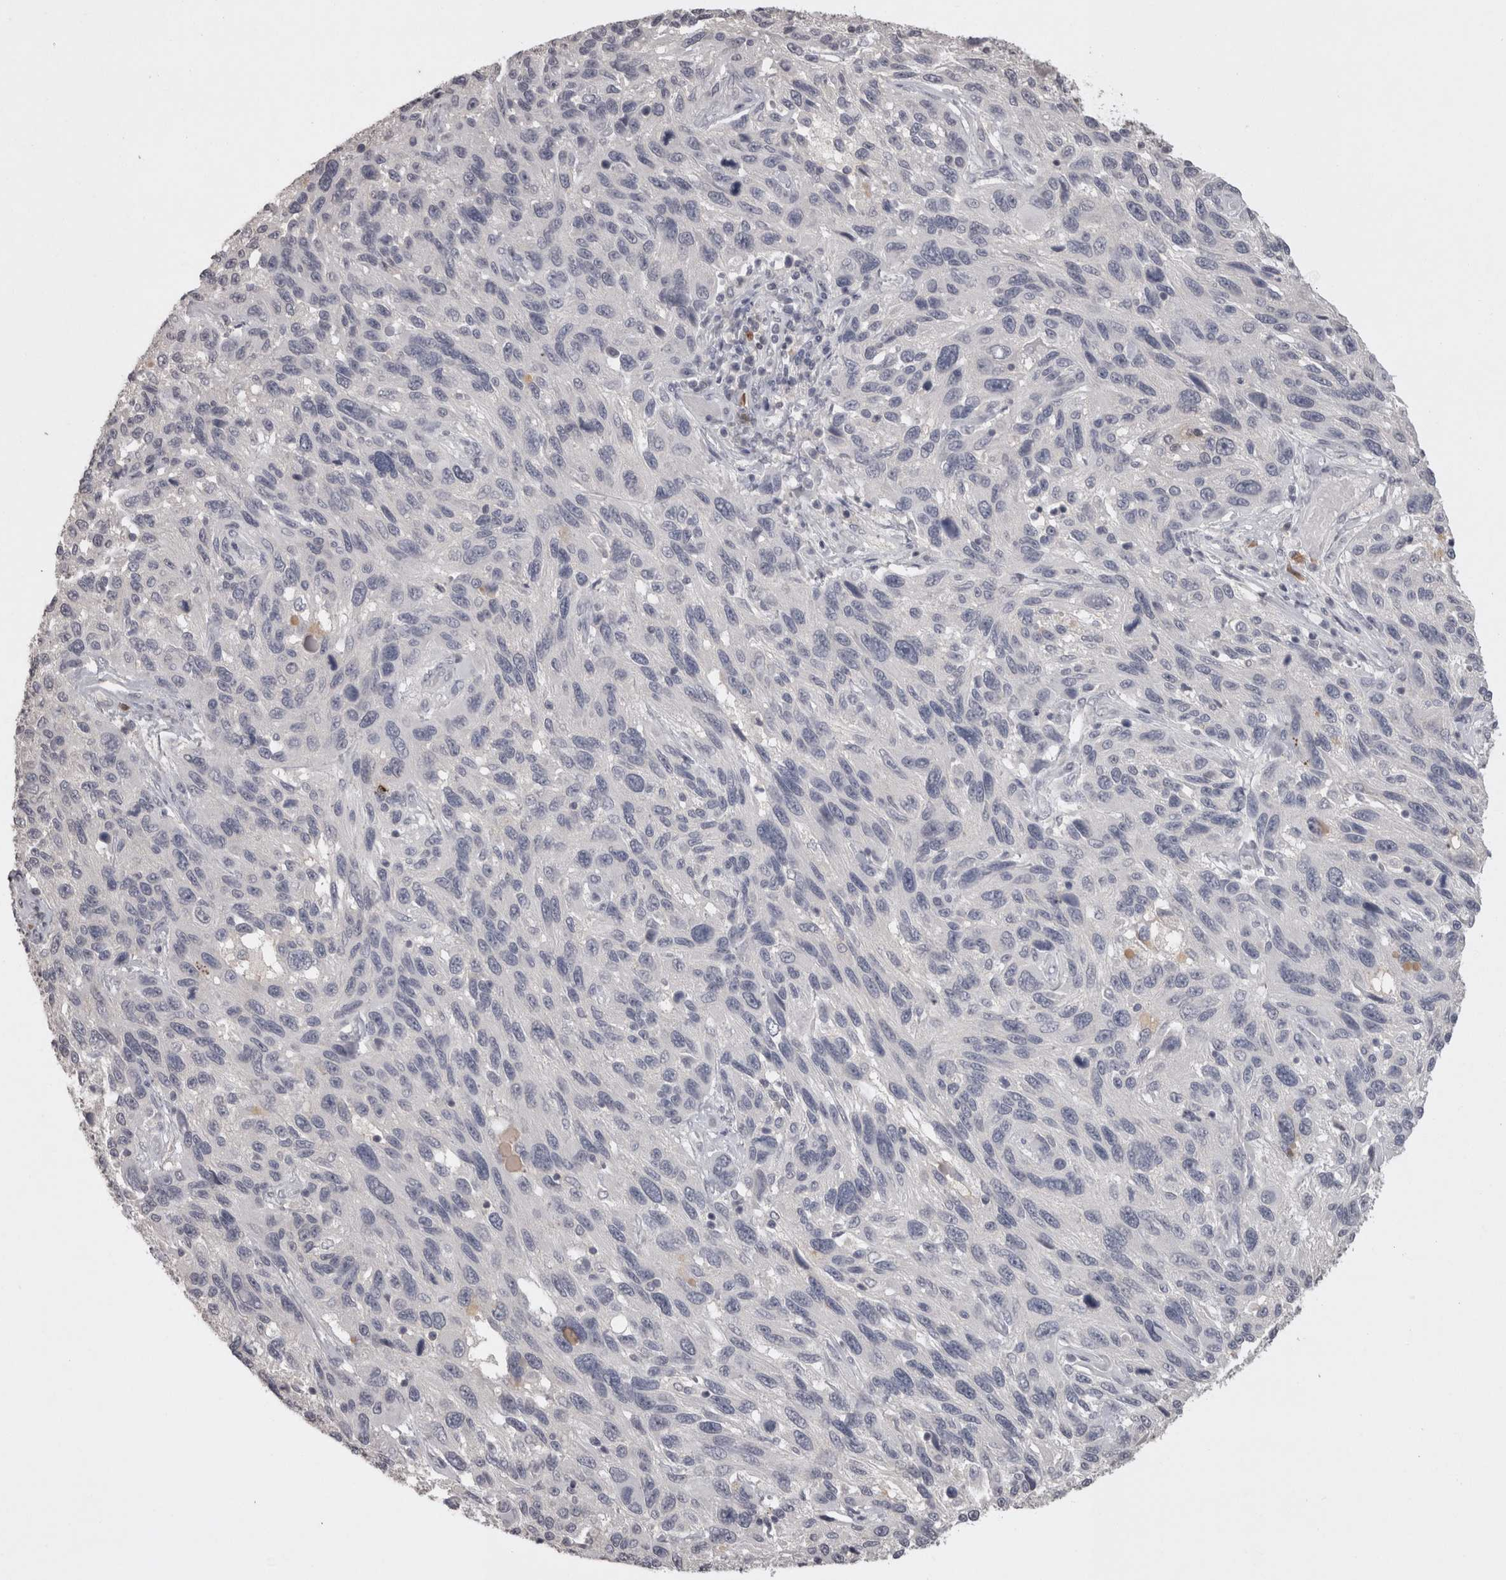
{"staining": {"intensity": "negative", "quantity": "none", "location": "none"}, "tissue": "melanoma", "cell_type": "Tumor cells", "image_type": "cancer", "snomed": [{"axis": "morphology", "description": "Malignant melanoma, NOS"}, {"axis": "topography", "description": "Skin"}], "caption": "Malignant melanoma was stained to show a protein in brown. There is no significant expression in tumor cells.", "gene": "LAX1", "patient": {"sex": "male", "age": 53}}